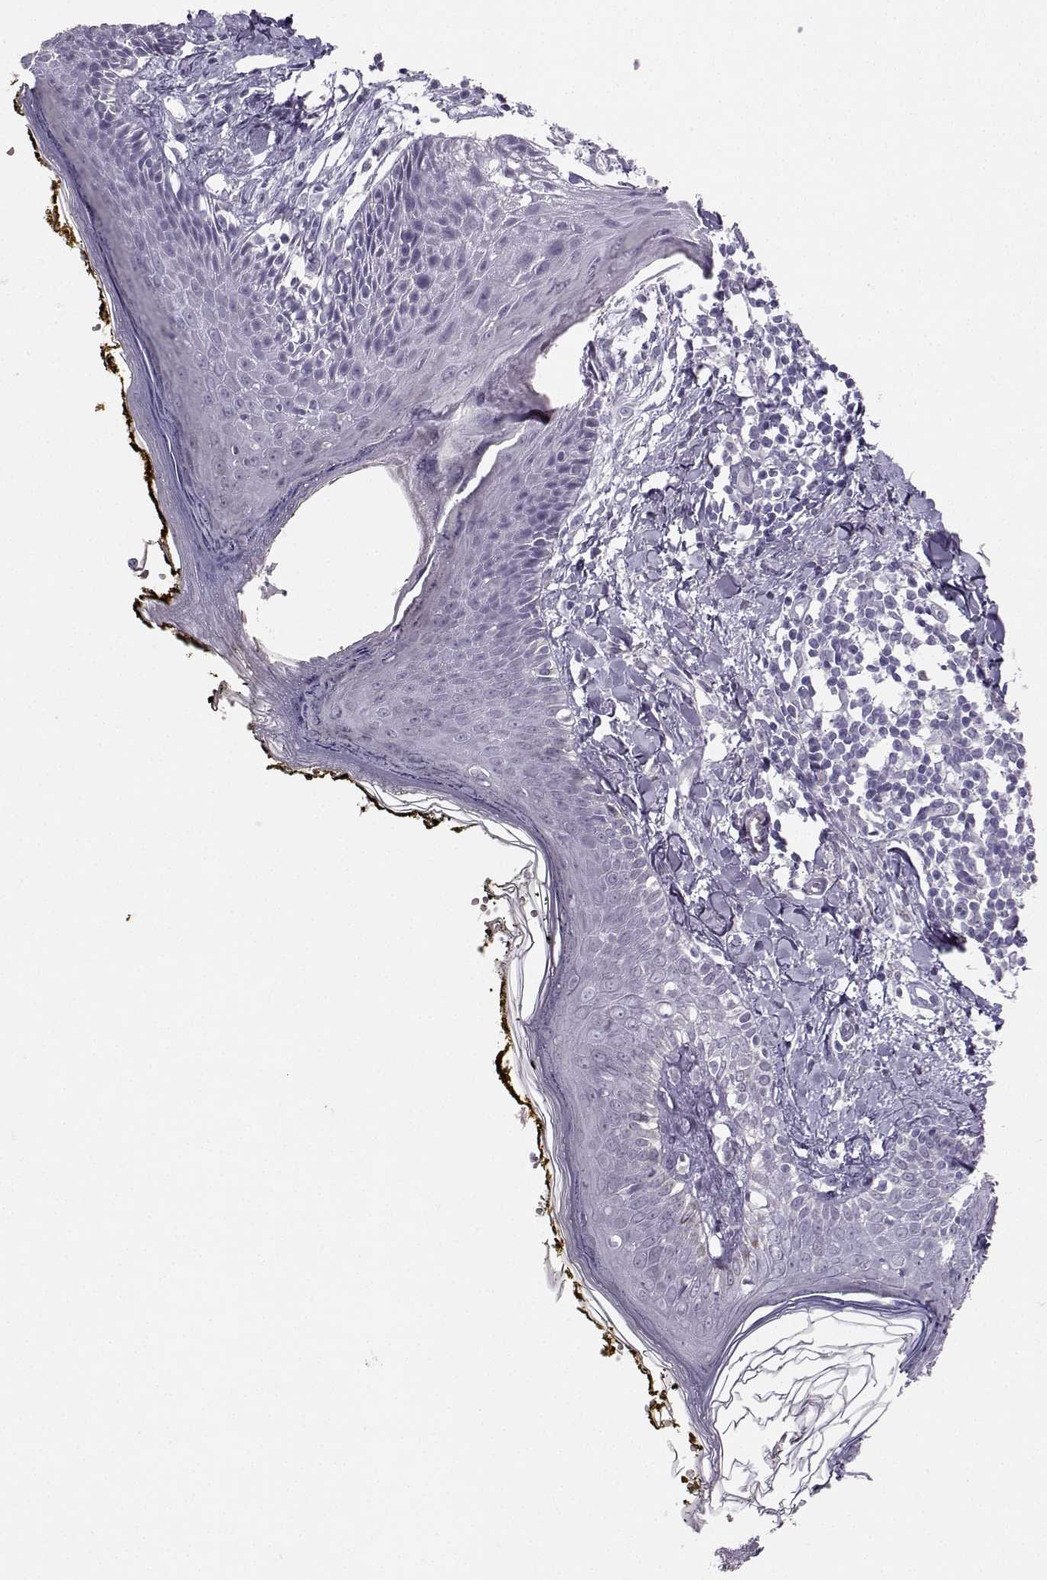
{"staining": {"intensity": "negative", "quantity": "none", "location": "none"}, "tissue": "skin", "cell_type": "Fibroblasts", "image_type": "normal", "snomed": [{"axis": "morphology", "description": "Normal tissue, NOS"}, {"axis": "topography", "description": "Skin"}], "caption": "Fibroblasts are negative for protein expression in normal human skin. The staining was performed using DAB to visualize the protein expression in brown, while the nuclei were stained in blue with hematoxylin (Magnification: 20x).", "gene": "PKP2", "patient": {"sex": "male", "age": 76}}